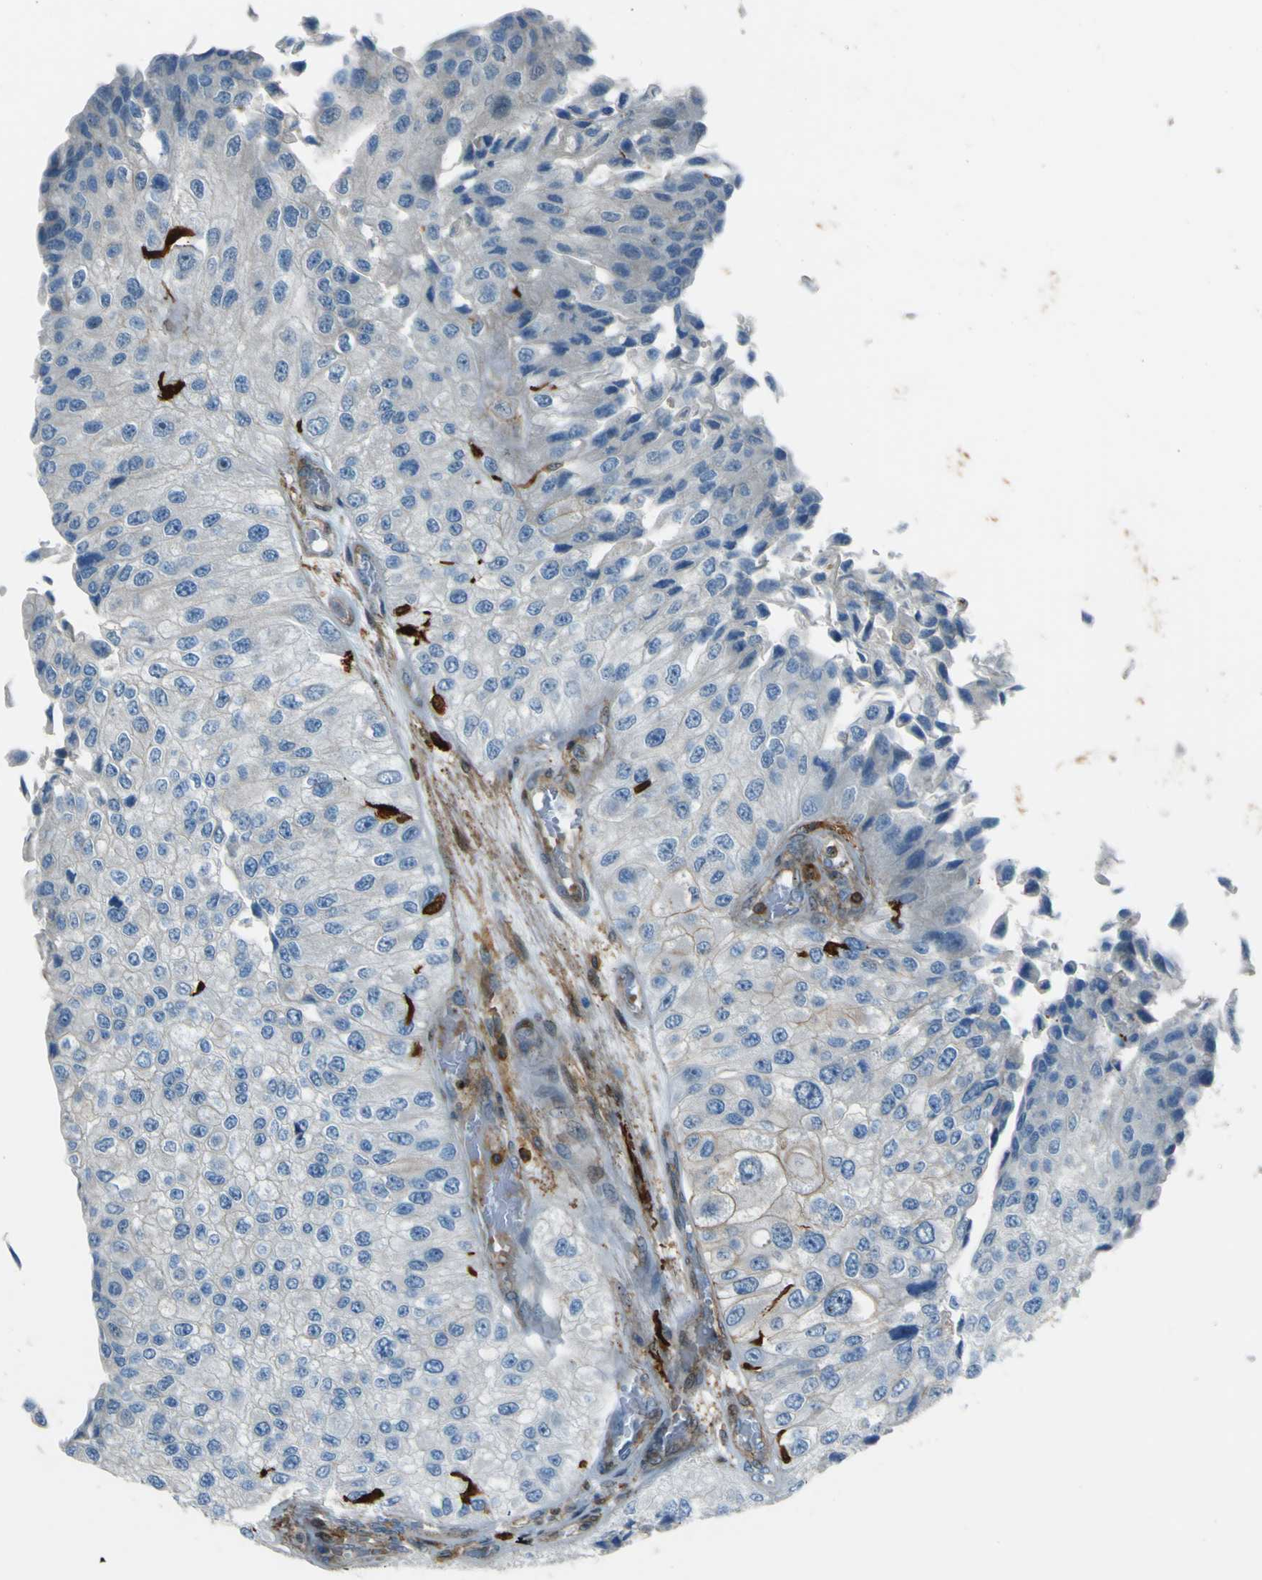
{"staining": {"intensity": "negative", "quantity": "none", "location": "none"}, "tissue": "urothelial cancer", "cell_type": "Tumor cells", "image_type": "cancer", "snomed": [{"axis": "morphology", "description": "Urothelial carcinoma, High grade"}, {"axis": "topography", "description": "Kidney"}, {"axis": "topography", "description": "Urinary bladder"}], "caption": "Urothelial cancer stained for a protein using IHC demonstrates no expression tumor cells.", "gene": "PCDHB5", "patient": {"sex": "male", "age": 77}}